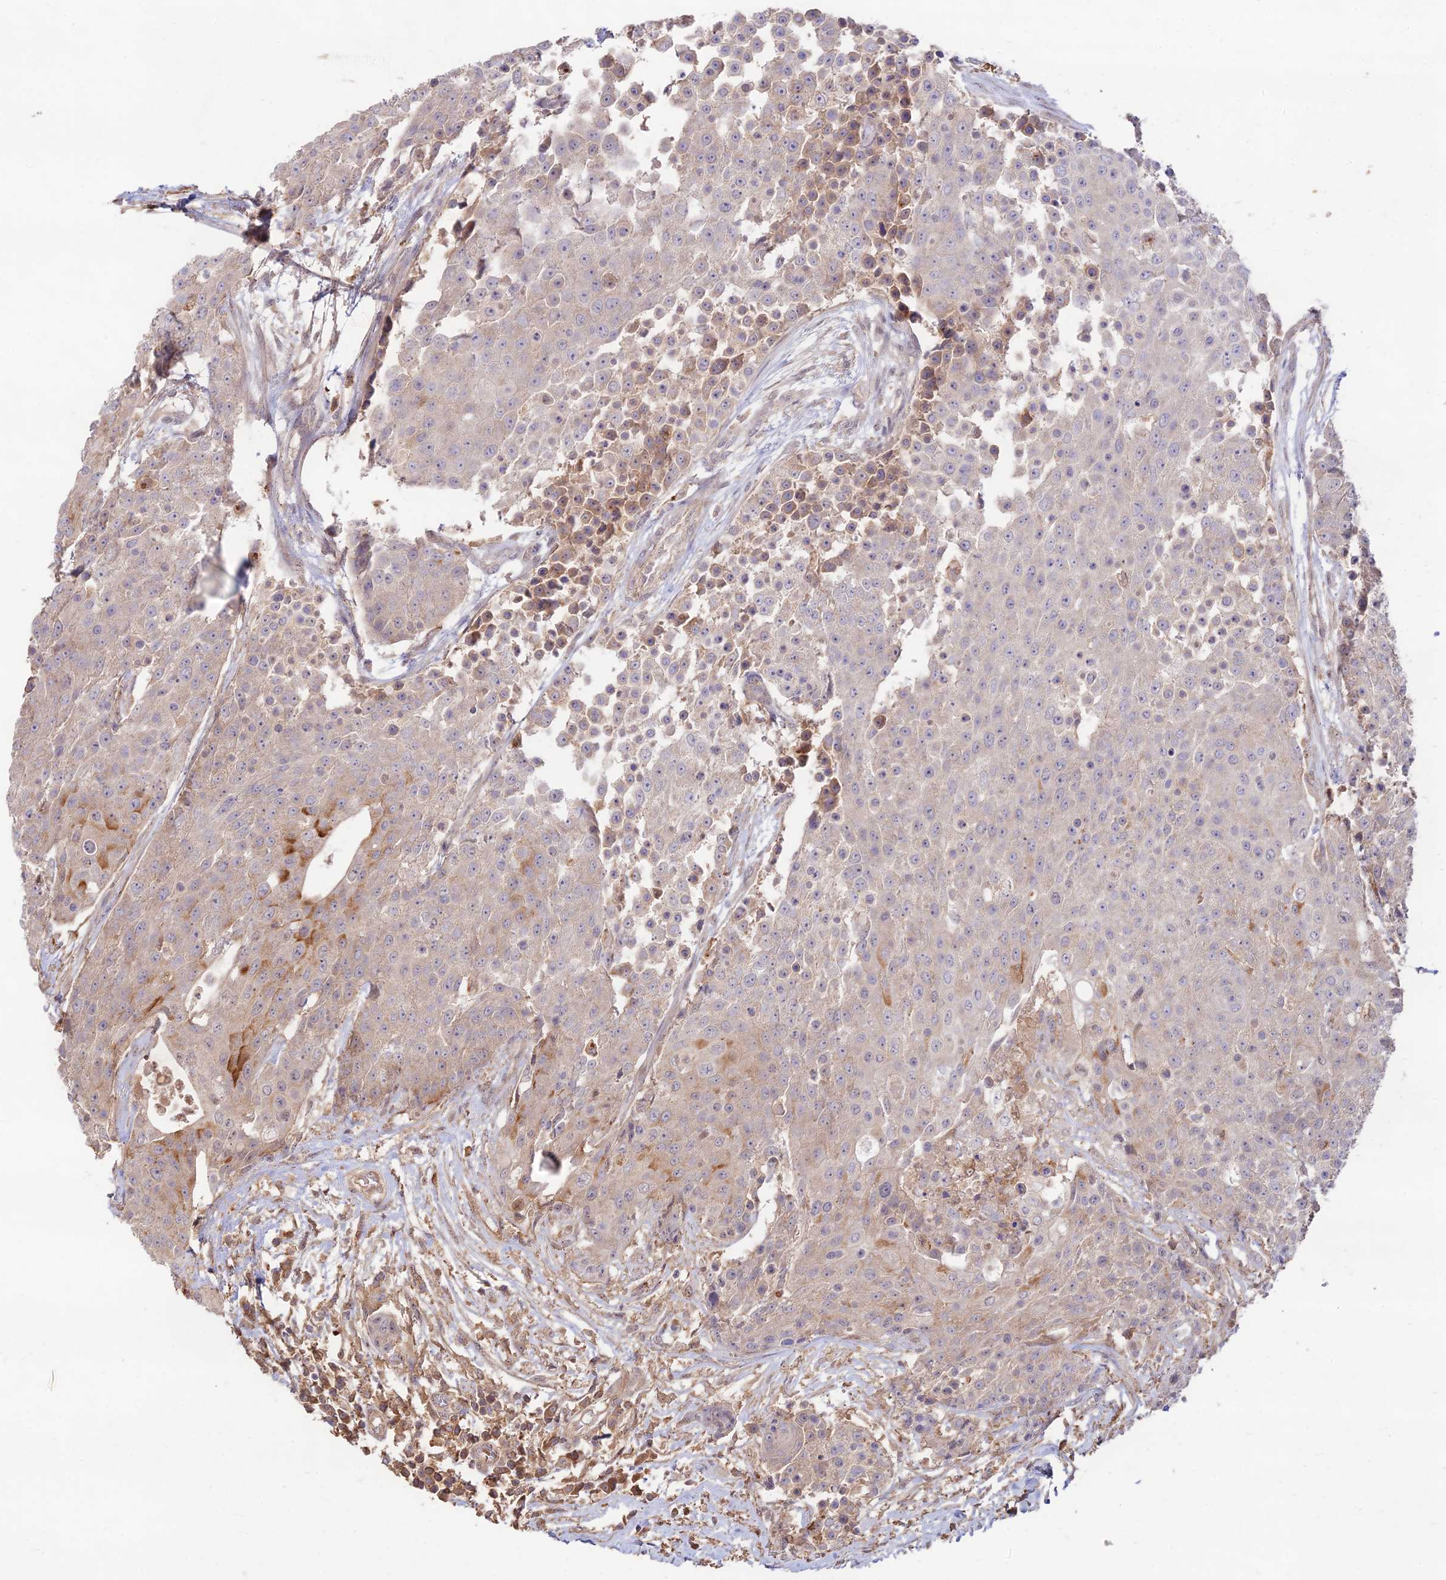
{"staining": {"intensity": "weak", "quantity": "<25%", "location": "cytoplasmic/membranous"}, "tissue": "urothelial cancer", "cell_type": "Tumor cells", "image_type": "cancer", "snomed": [{"axis": "morphology", "description": "Urothelial carcinoma, High grade"}, {"axis": "topography", "description": "Urinary bladder"}], "caption": "DAB (3,3'-diaminobenzidine) immunohistochemical staining of high-grade urothelial carcinoma shows no significant staining in tumor cells.", "gene": "CLCF1", "patient": {"sex": "female", "age": 63}}